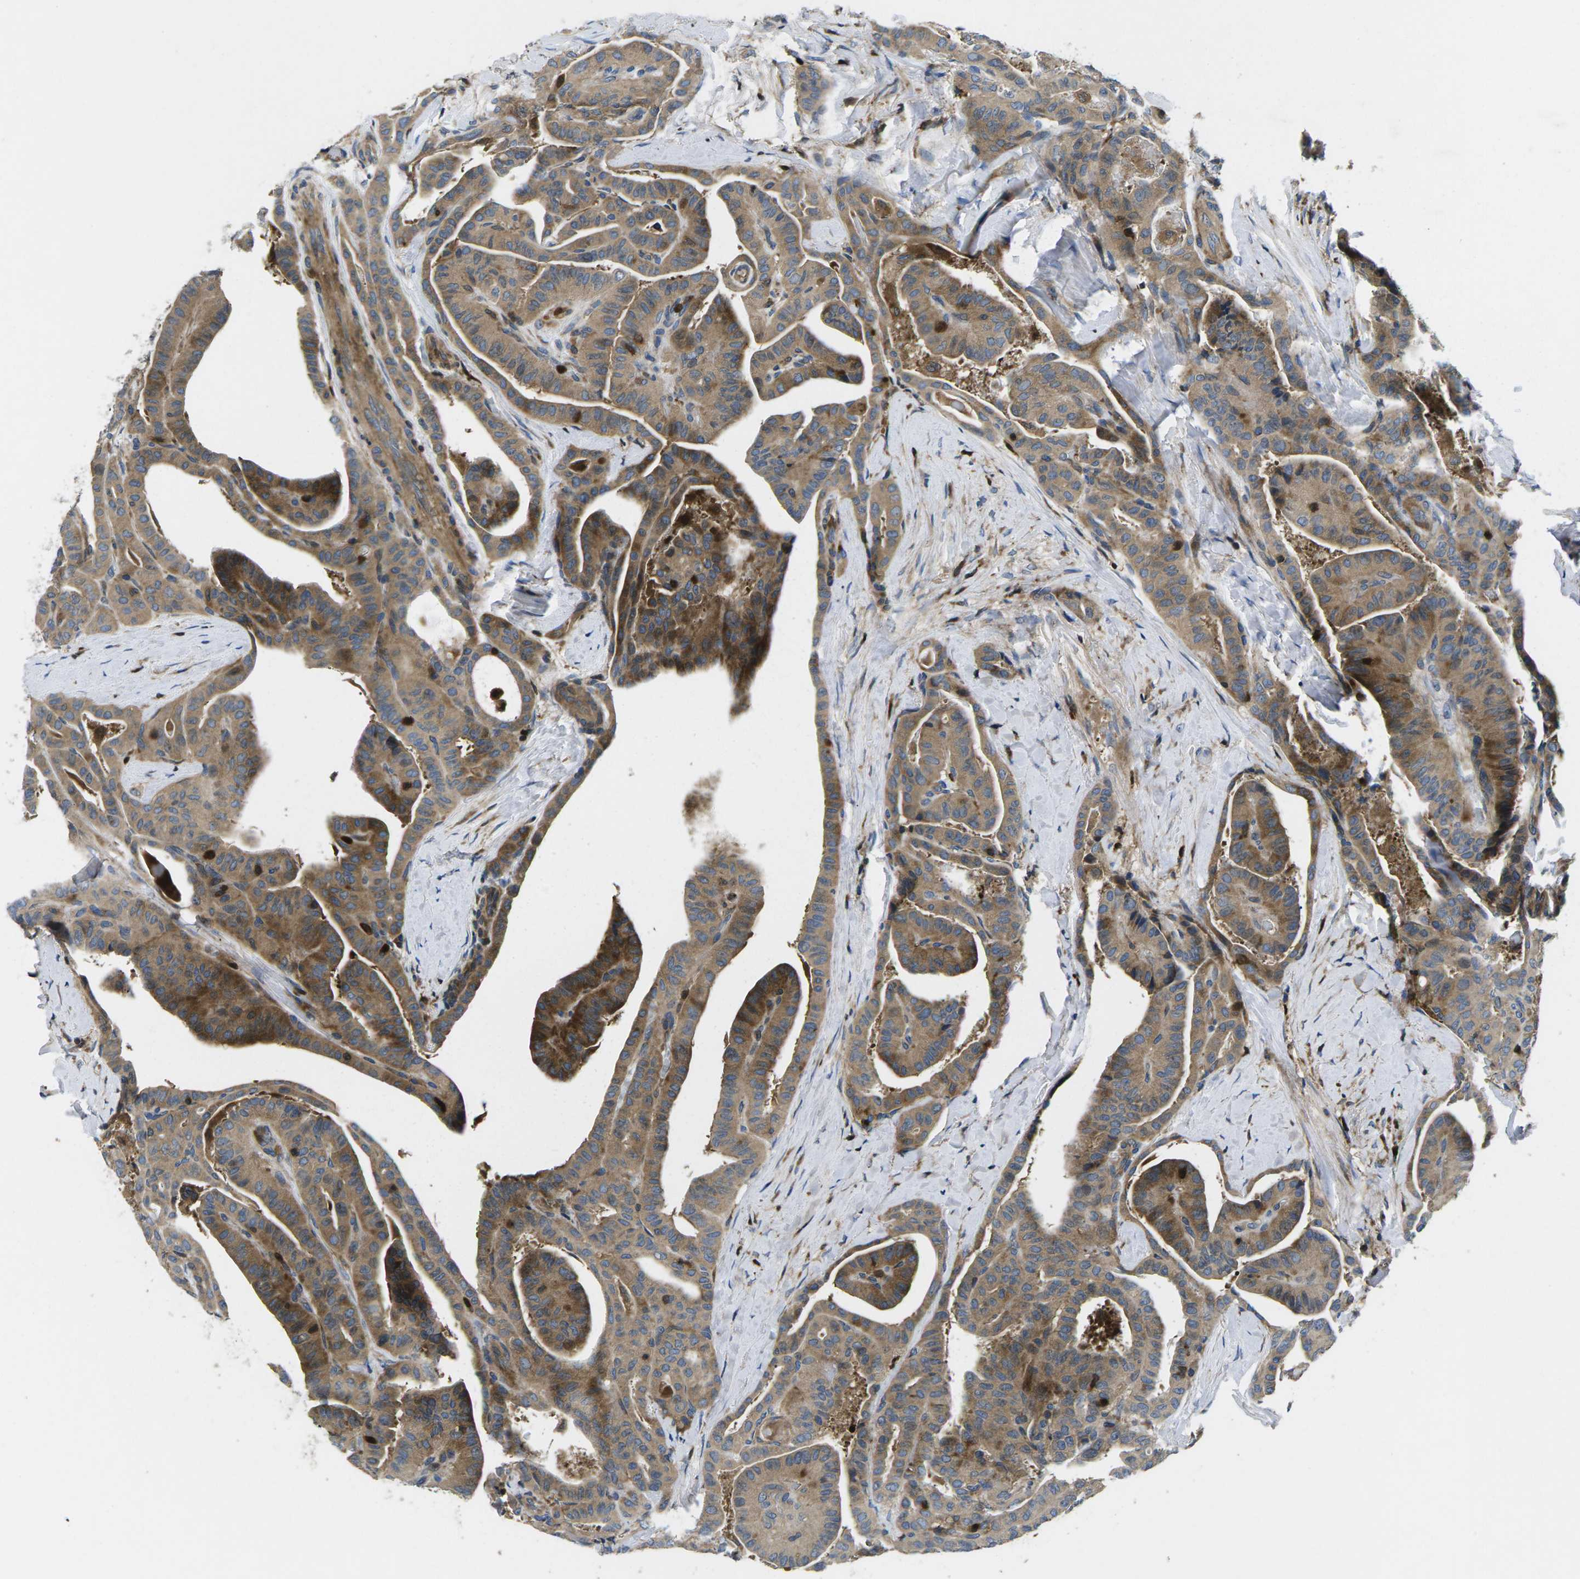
{"staining": {"intensity": "moderate", "quantity": ">75%", "location": "cytoplasmic/membranous"}, "tissue": "thyroid cancer", "cell_type": "Tumor cells", "image_type": "cancer", "snomed": [{"axis": "morphology", "description": "Papillary adenocarcinoma, NOS"}, {"axis": "topography", "description": "Thyroid gland"}], "caption": "Human thyroid papillary adenocarcinoma stained for a protein (brown) reveals moderate cytoplasmic/membranous positive positivity in approximately >75% of tumor cells.", "gene": "PLCE1", "patient": {"sex": "male", "age": 77}}